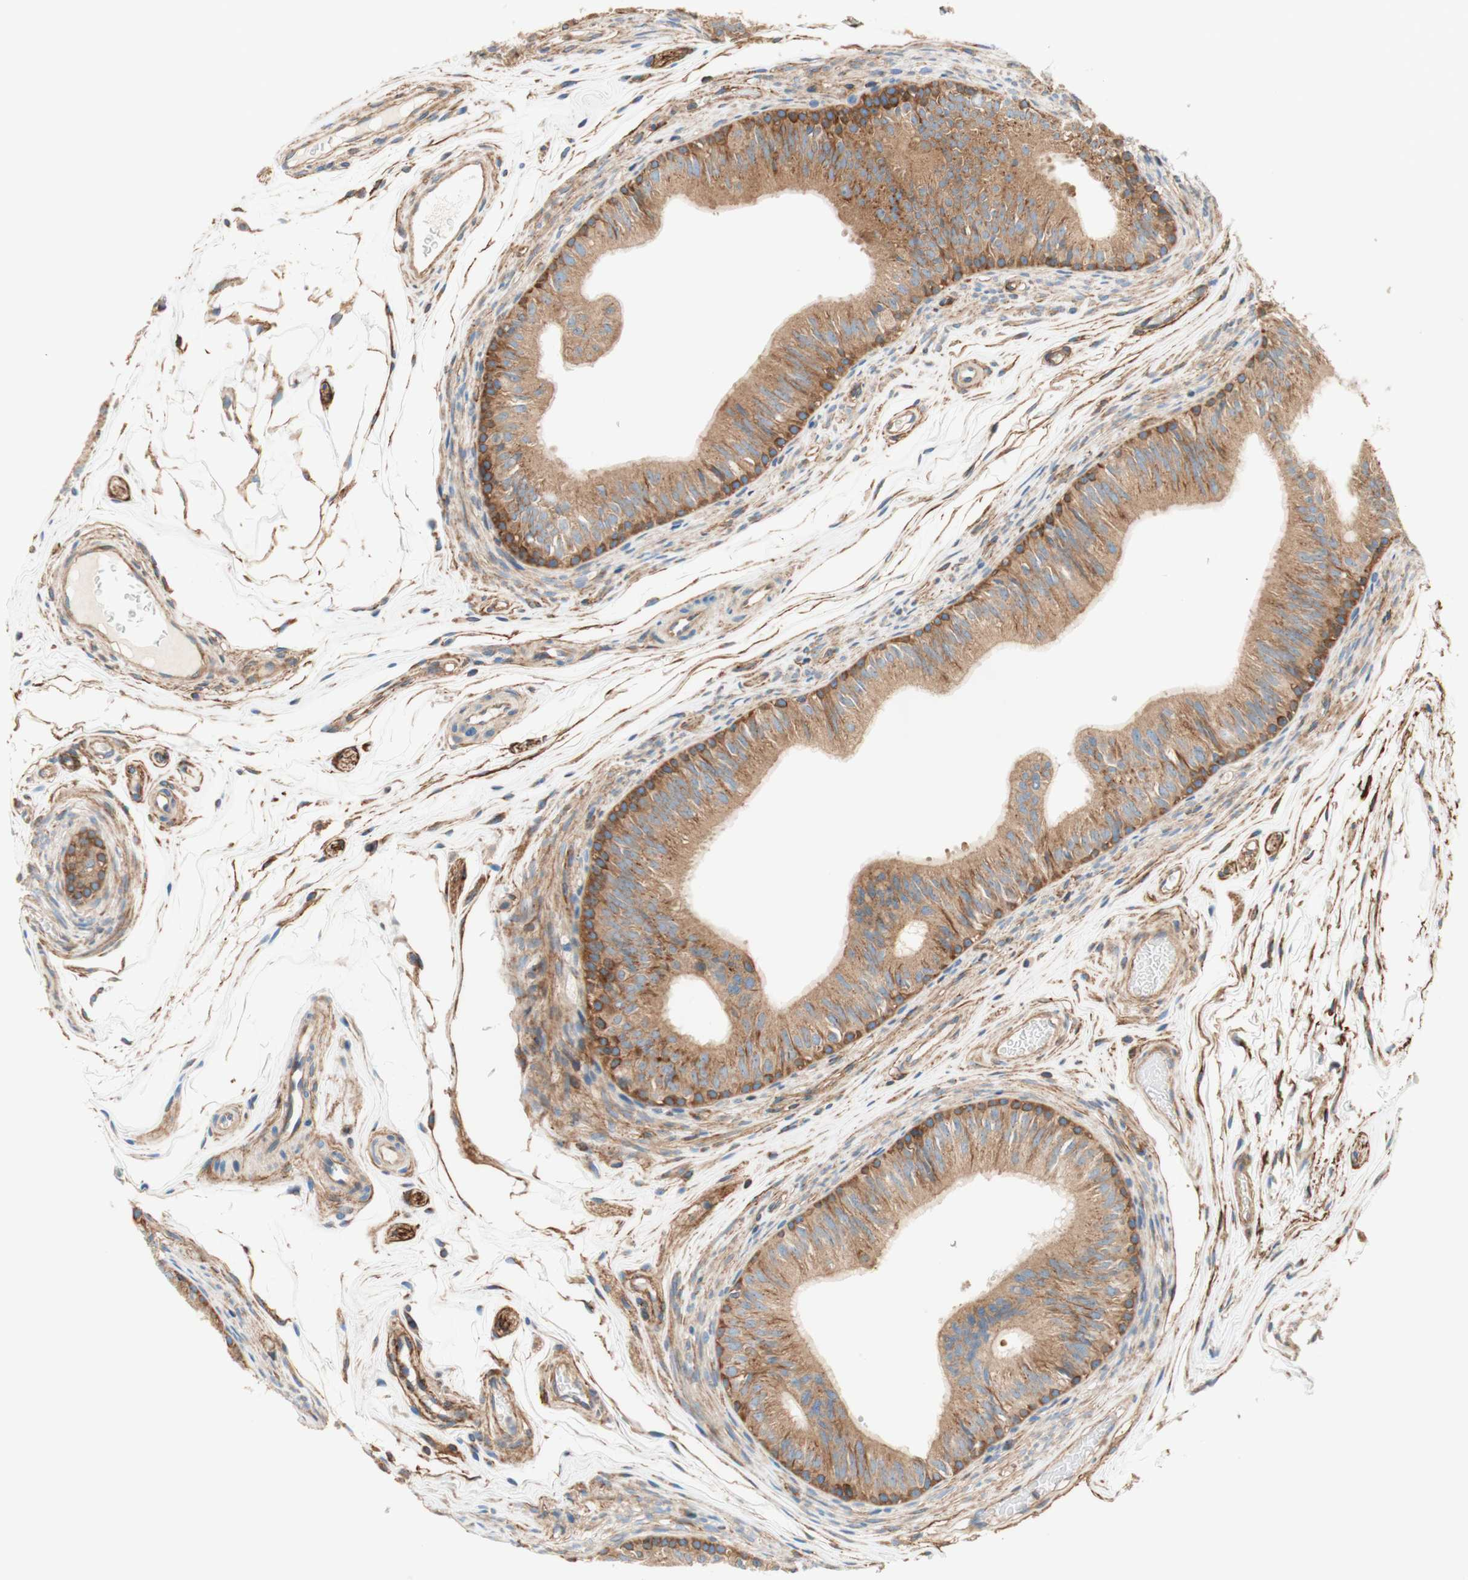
{"staining": {"intensity": "moderate", "quantity": ">75%", "location": "cytoplasmic/membranous"}, "tissue": "epididymis", "cell_type": "Glandular cells", "image_type": "normal", "snomed": [{"axis": "morphology", "description": "Normal tissue, NOS"}, {"axis": "topography", "description": "Epididymis"}], "caption": "Immunohistochemical staining of unremarkable human epididymis displays >75% levels of moderate cytoplasmic/membranous protein expression in approximately >75% of glandular cells.", "gene": "VPS26A", "patient": {"sex": "male", "age": 36}}